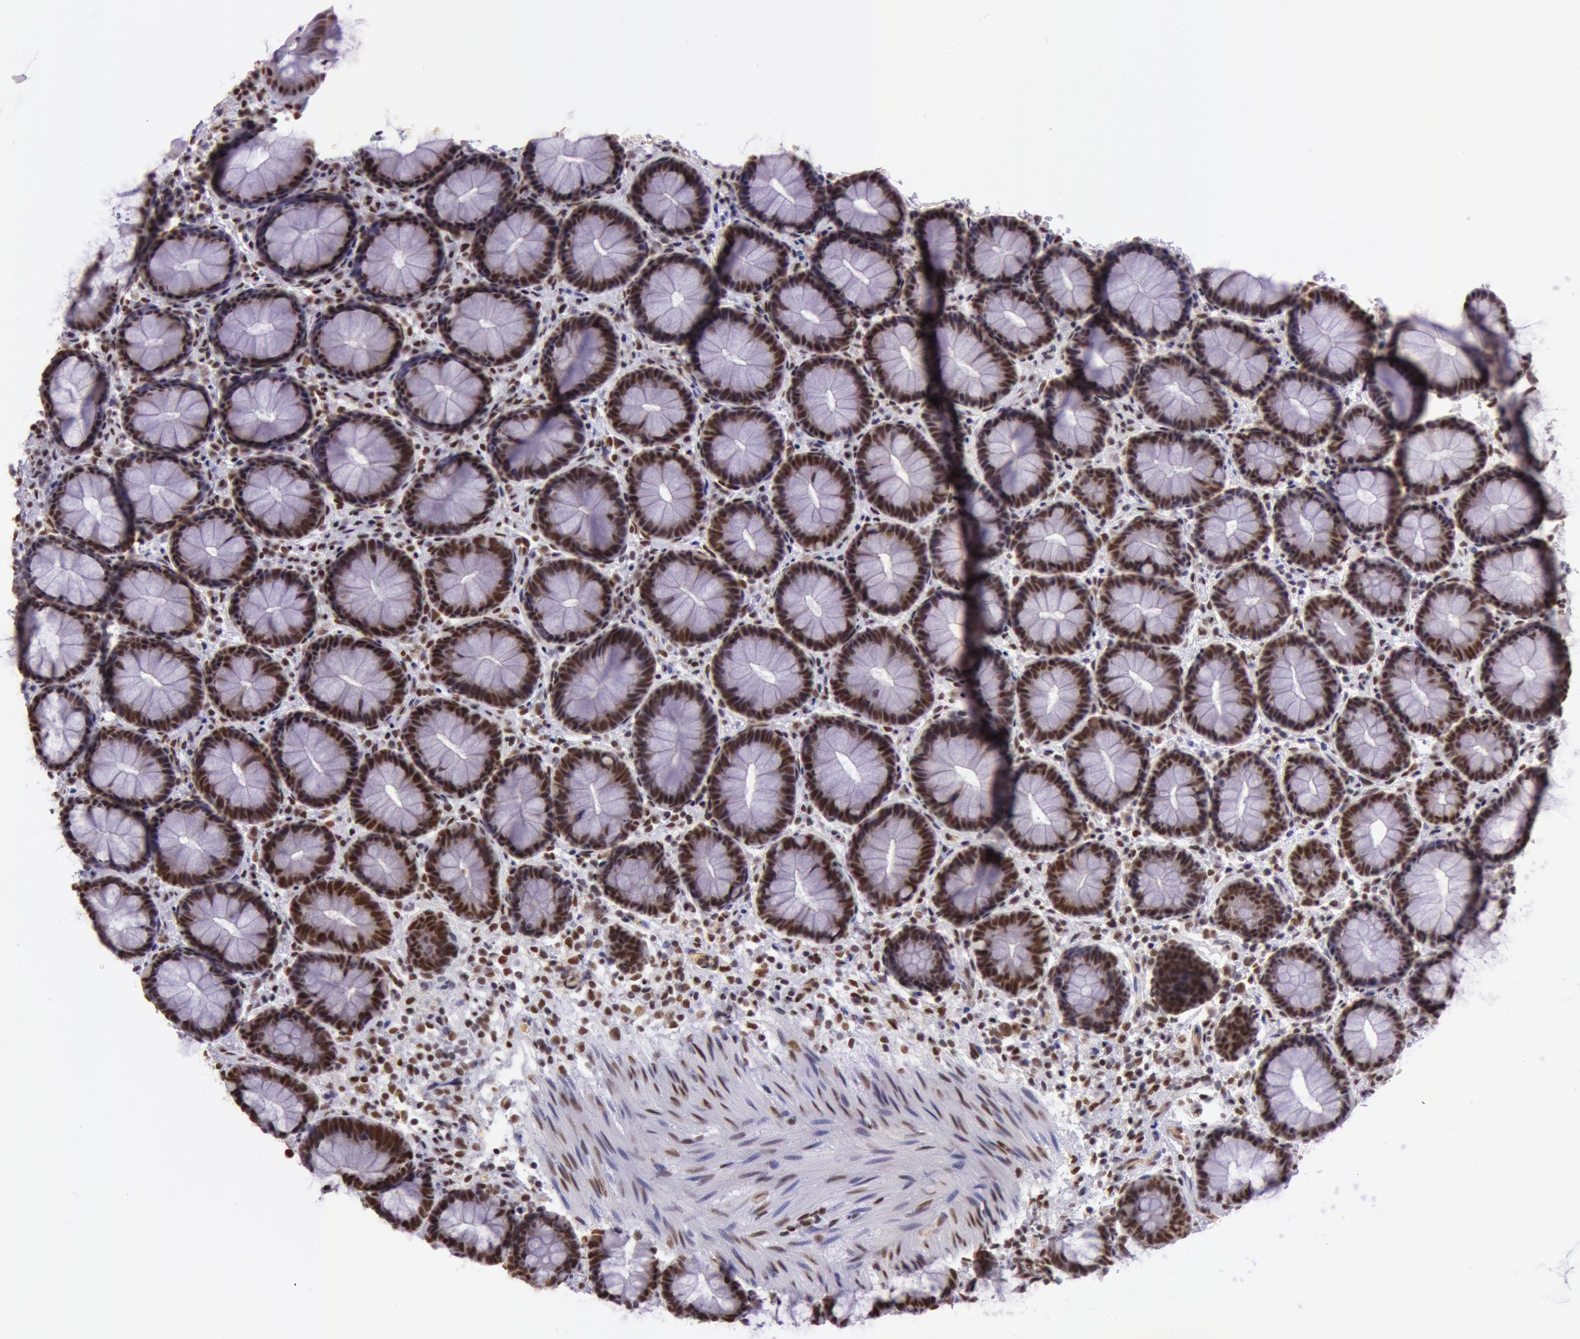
{"staining": {"intensity": "strong", "quantity": ">75%", "location": "nuclear"}, "tissue": "rectum", "cell_type": "Glandular cells", "image_type": "normal", "snomed": [{"axis": "morphology", "description": "Normal tissue, NOS"}, {"axis": "topography", "description": "Rectum"}], "caption": "An image of human rectum stained for a protein displays strong nuclear brown staining in glandular cells. The protein is stained brown, and the nuclei are stained in blue (DAB IHC with brightfield microscopy, high magnification).", "gene": "NBN", "patient": {"sex": "male", "age": 92}}